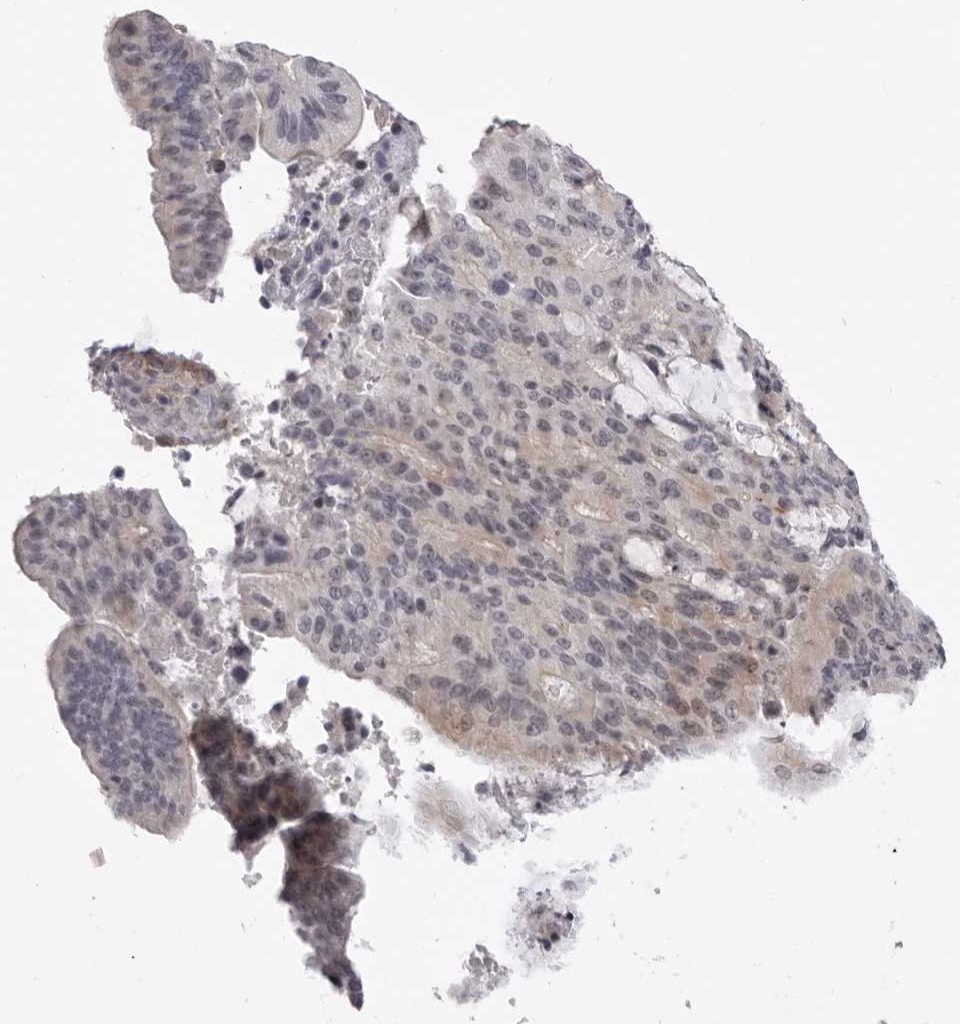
{"staining": {"intensity": "weak", "quantity": "<25%", "location": "cytoplasmic/membranous"}, "tissue": "liver cancer", "cell_type": "Tumor cells", "image_type": "cancer", "snomed": [{"axis": "morphology", "description": "Normal tissue, NOS"}, {"axis": "morphology", "description": "Cholangiocarcinoma"}, {"axis": "topography", "description": "Liver"}, {"axis": "topography", "description": "Peripheral nerve tissue"}], "caption": "Protein analysis of liver cancer (cholangiocarcinoma) shows no significant positivity in tumor cells.", "gene": "SUGCT", "patient": {"sex": "female", "age": 73}}